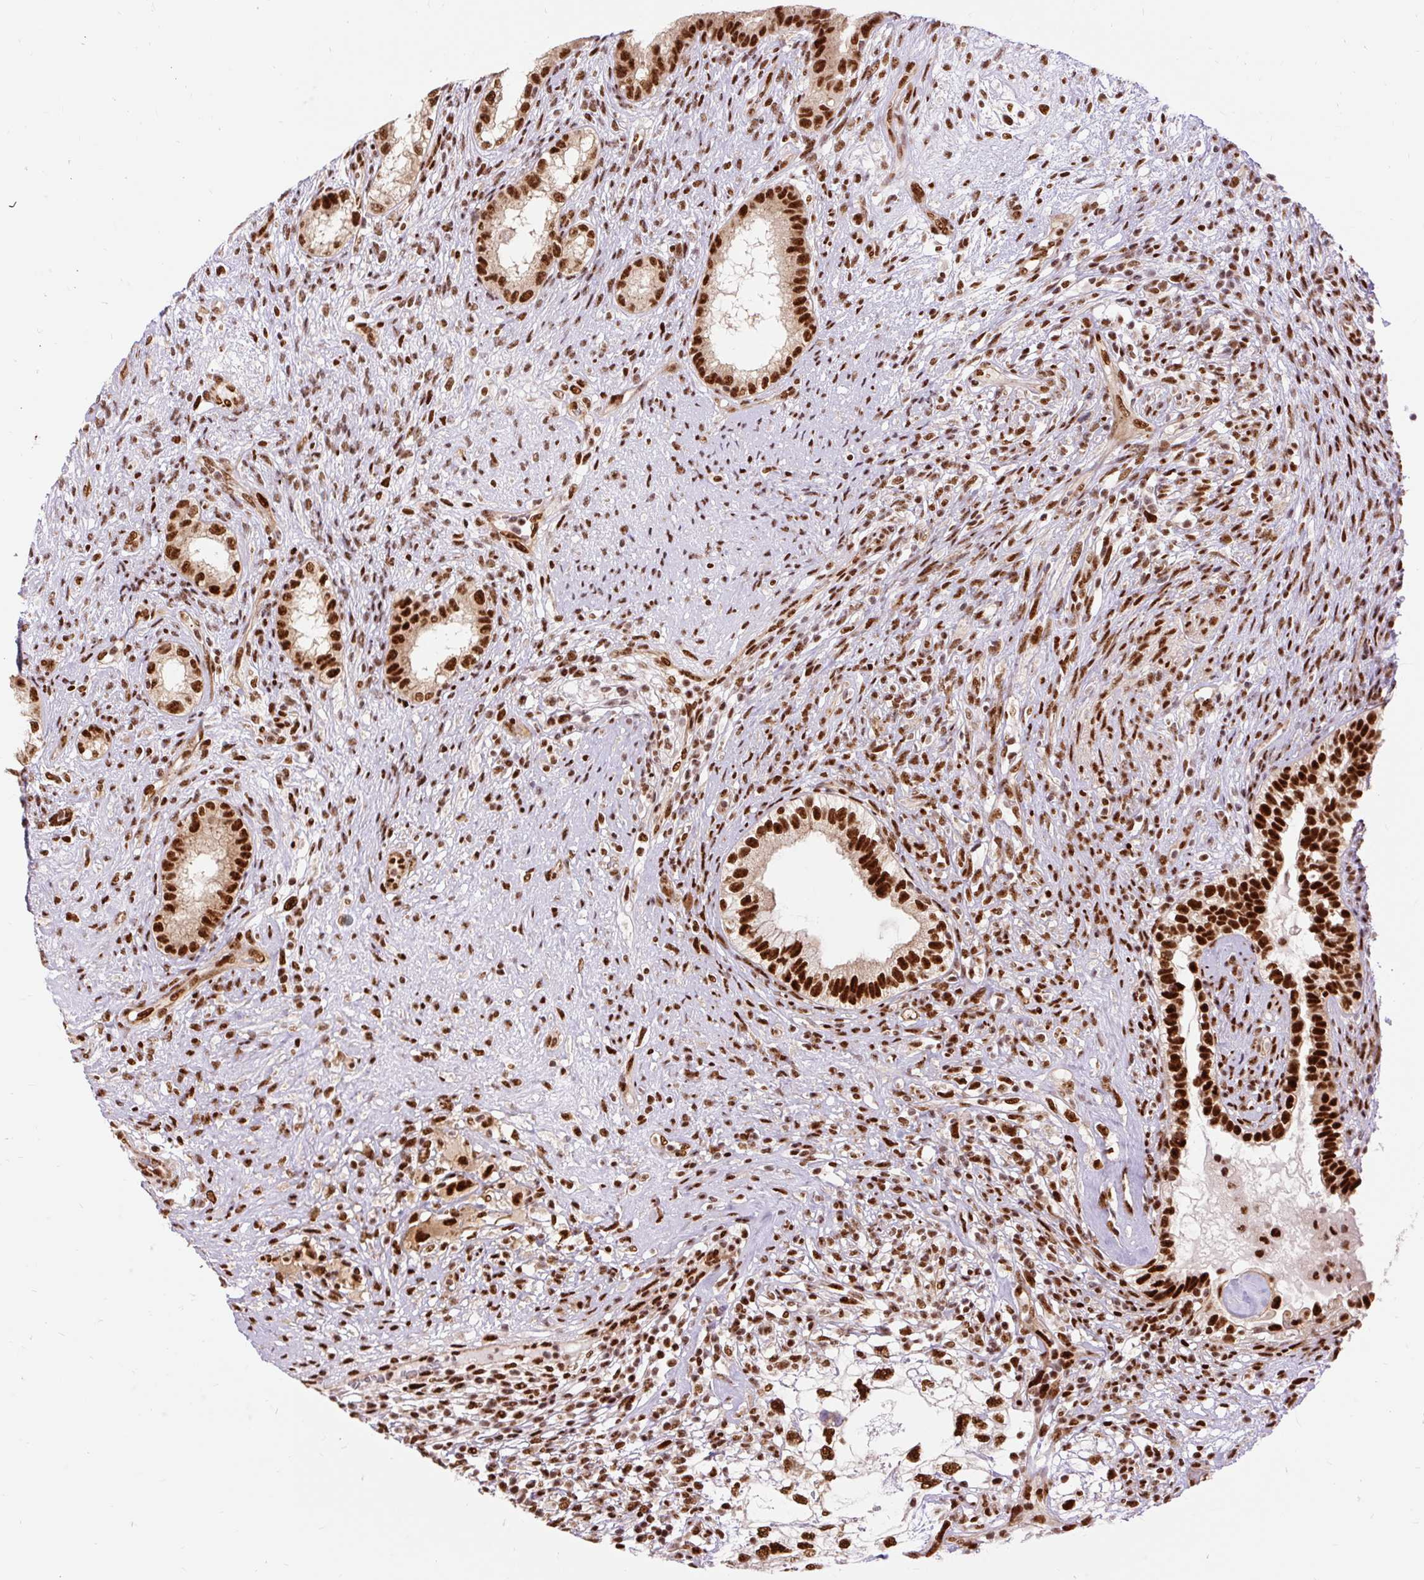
{"staining": {"intensity": "strong", "quantity": ">75%", "location": "nuclear"}, "tissue": "testis cancer", "cell_type": "Tumor cells", "image_type": "cancer", "snomed": [{"axis": "morphology", "description": "Seminoma, NOS"}, {"axis": "morphology", "description": "Carcinoma, Embryonal, NOS"}, {"axis": "topography", "description": "Testis"}], "caption": "Tumor cells show high levels of strong nuclear expression in about >75% of cells in testis embryonal carcinoma.", "gene": "MECOM", "patient": {"sex": "male", "age": 41}}